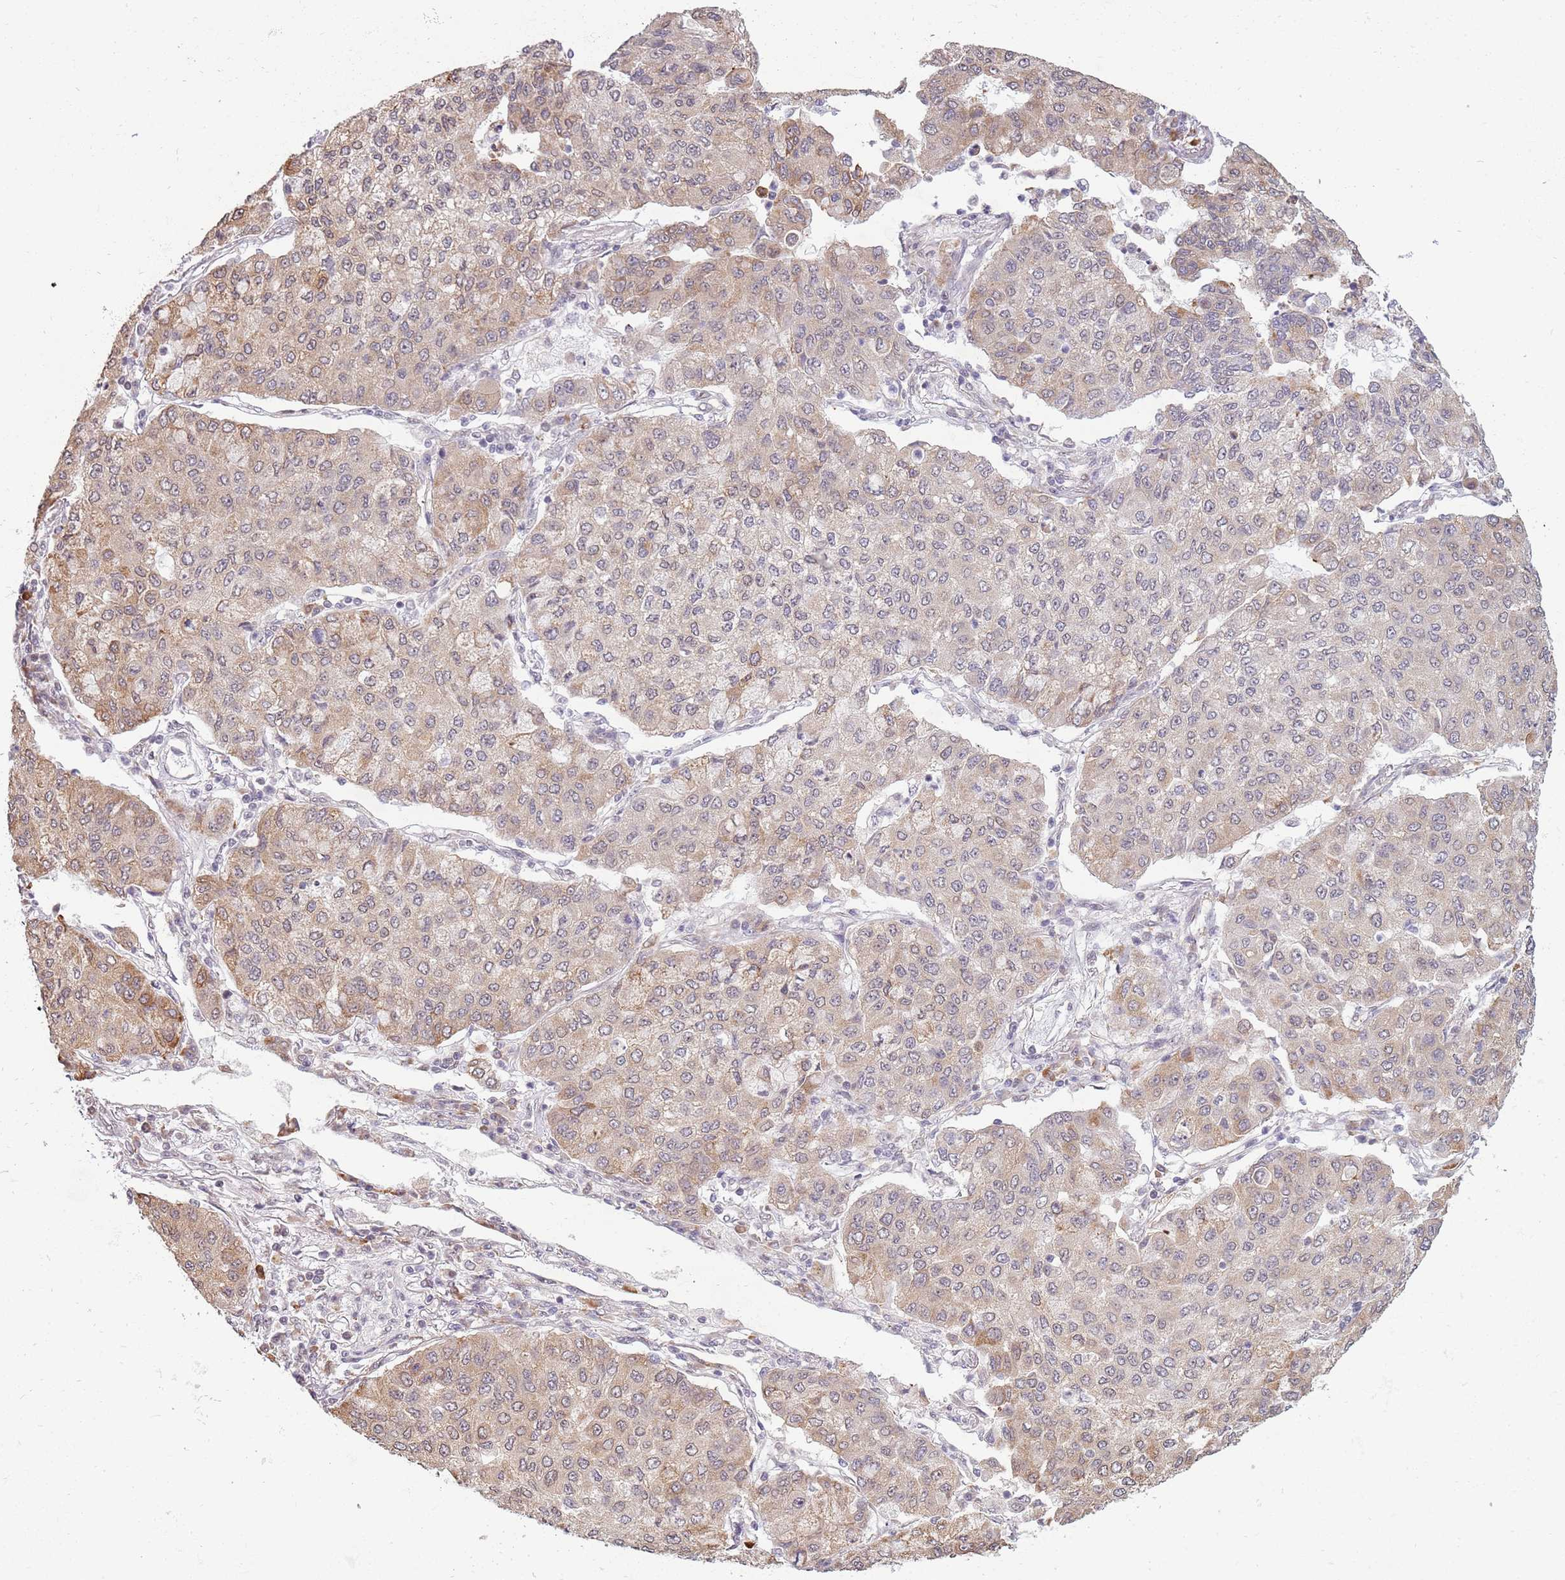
{"staining": {"intensity": "weak", "quantity": "25%-75%", "location": "cytoplasmic/membranous"}, "tissue": "lung cancer", "cell_type": "Tumor cells", "image_type": "cancer", "snomed": [{"axis": "morphology", "description": "Squamous cell carcinoma, NOS"}, {"axis": "topography", "description": "Lung"}], "caption": "Protein staining shows weak cytoplasmic/membranous expression in approximately 25%-75% of tumor cells in squamous cell carcinoma (lung). (Brightfield microscopy of DAB IHC at high magnification).", "gene": "BARD1", "patient": {"sex": "male", "age": 74}}